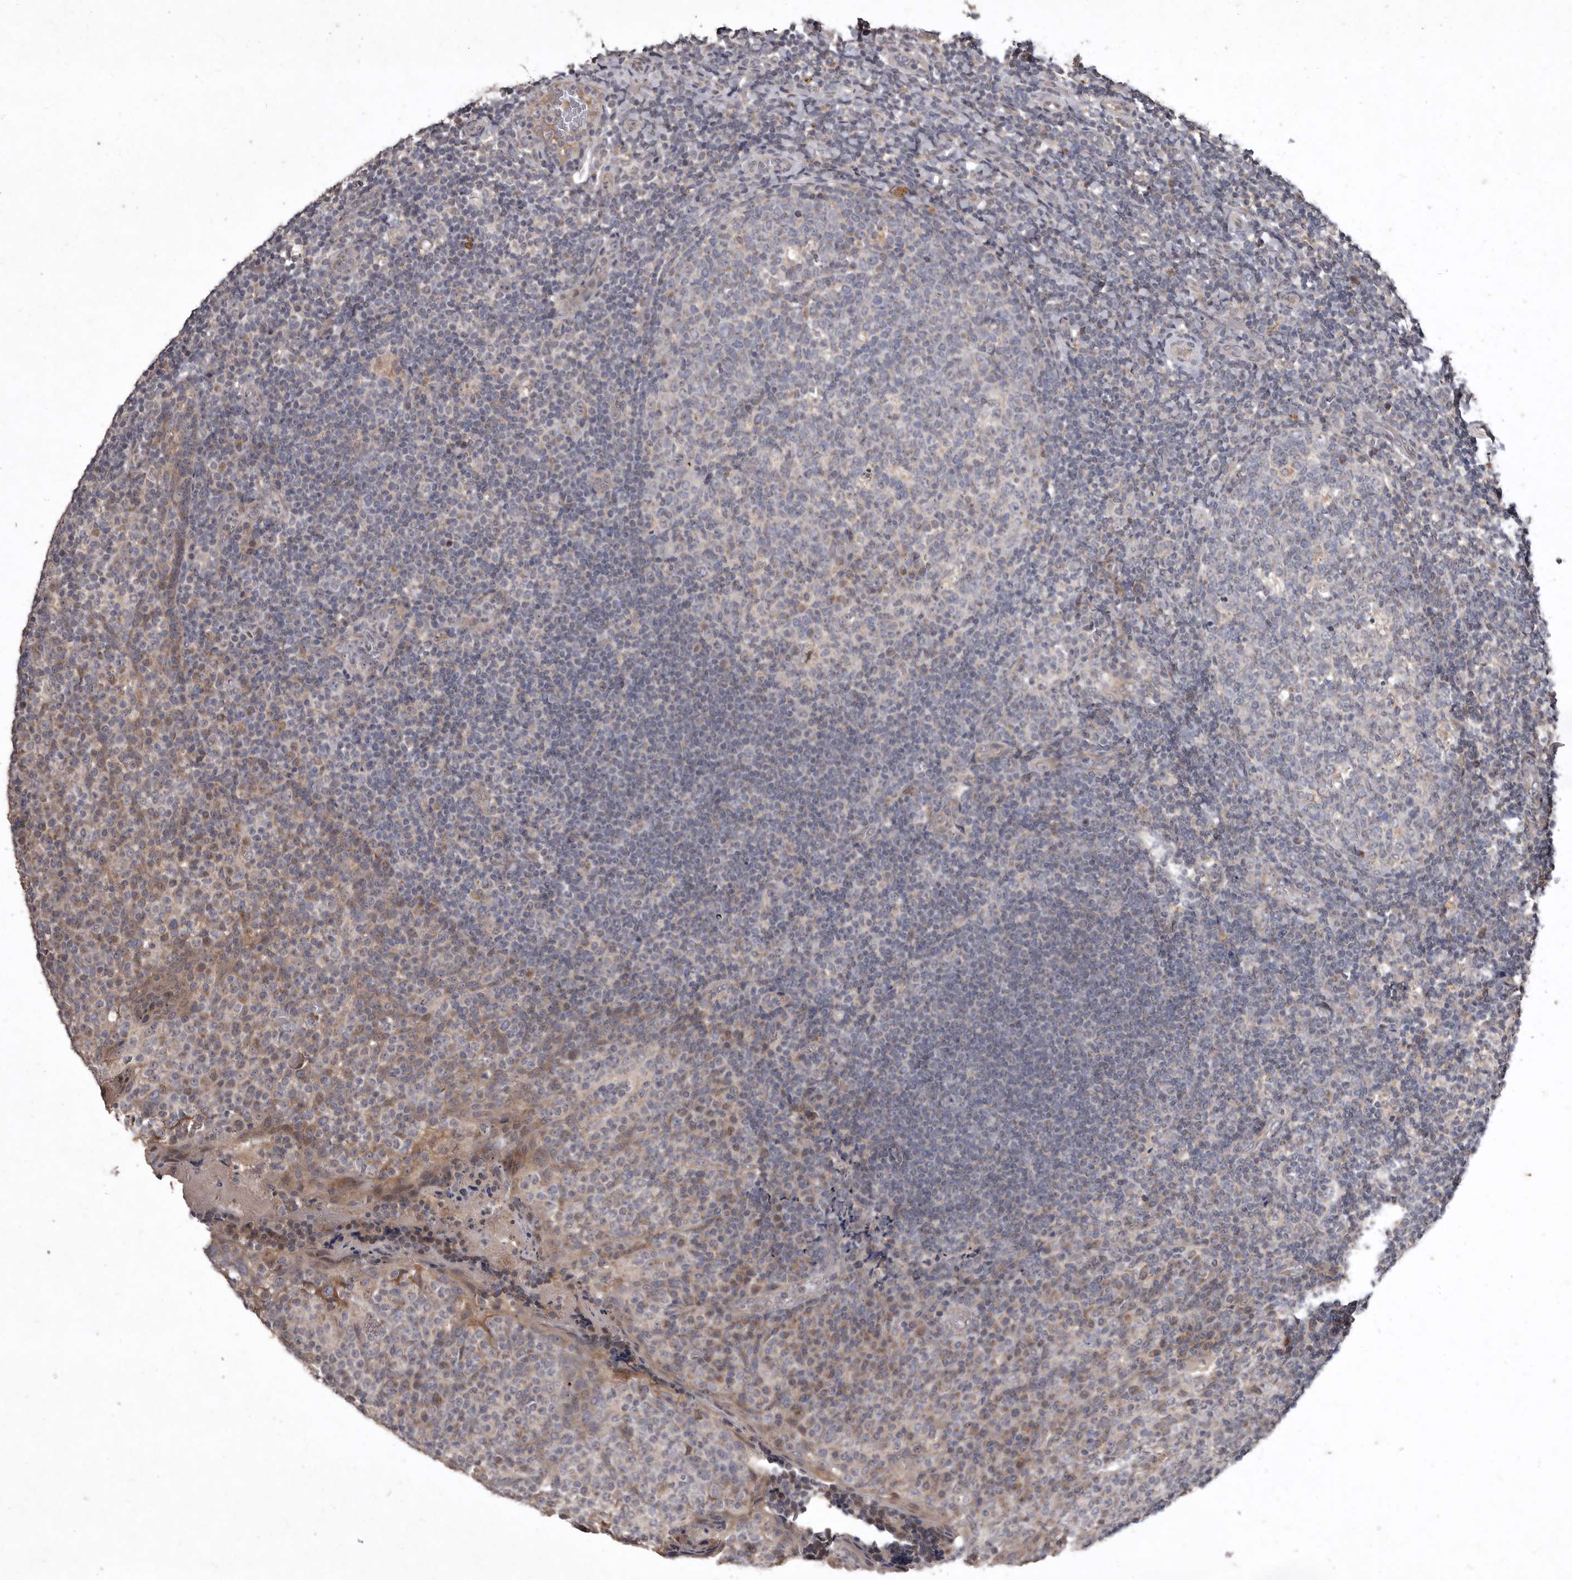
{"staining": {"intensity": "weak", "quantity": "<25%", "location": "cytoplasmic/membranous"}, "tissue": "tonsil", "cell_type": "Germinal center cells", "image_type": "normal", "snomed": [{"axis": "morphology", "description": "Normal tissue, NOS"}, {"axis": "topography", "description": "Tonsil"}], "caption": "The micrograph displays no significant positivity in germinal center cells of tonsil. (DAB (3,3'-diaminobenzidine) immunohistochemistry visualized using brightfield microscopy, high magnification).", "gene": "FLAD1", "patient": {"sex": "female", "age": 19}}